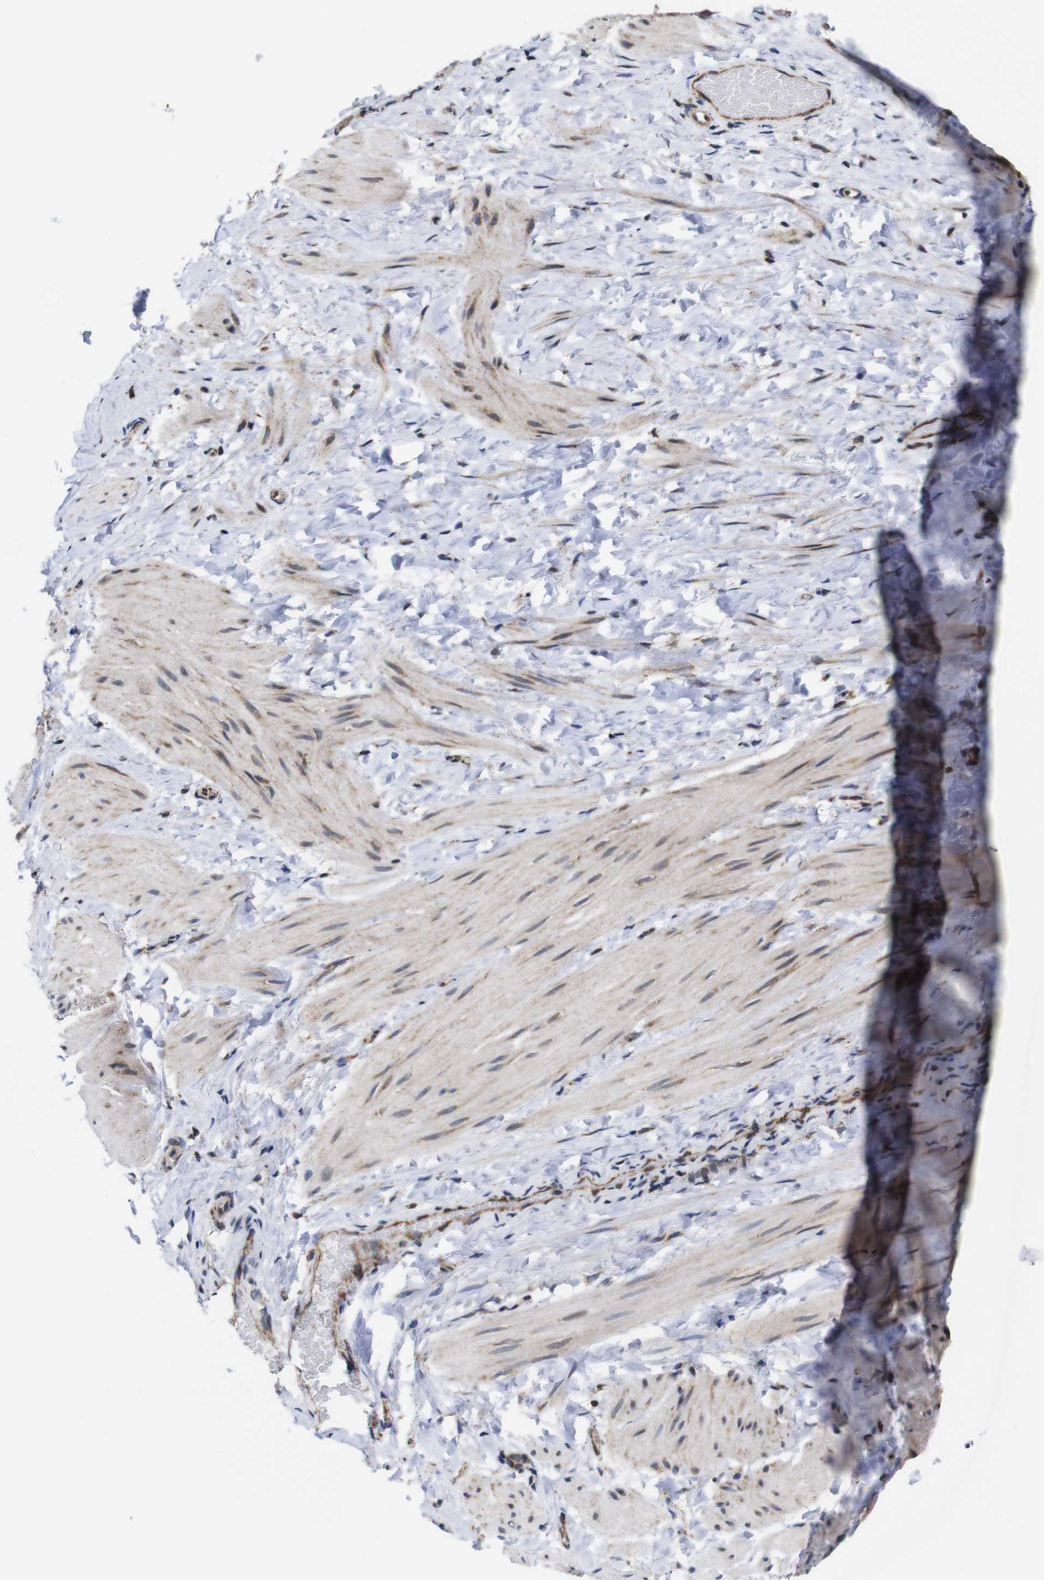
{"staining": {"intensity": "moderate", "quantity": ">75%", "location": "cytoplasmic/membranous"}, "tissue": "smooth muscle", "cell_type": "Smooth muscle cells", "image_type": "normal", "snomed": [{"axis": "morphology", "description": "Normal tissue, NOS"}, {"axis": "topography", "description": "Smooth muscle"}], "caption": "Protein expression analysis of normal smooth muscle displays moderate cytoplasmic/membranous staining in approximately >75% of smooth muscle cells.", "gene": "C17orf80", "patient": {"sex": "male", "age": 16}}